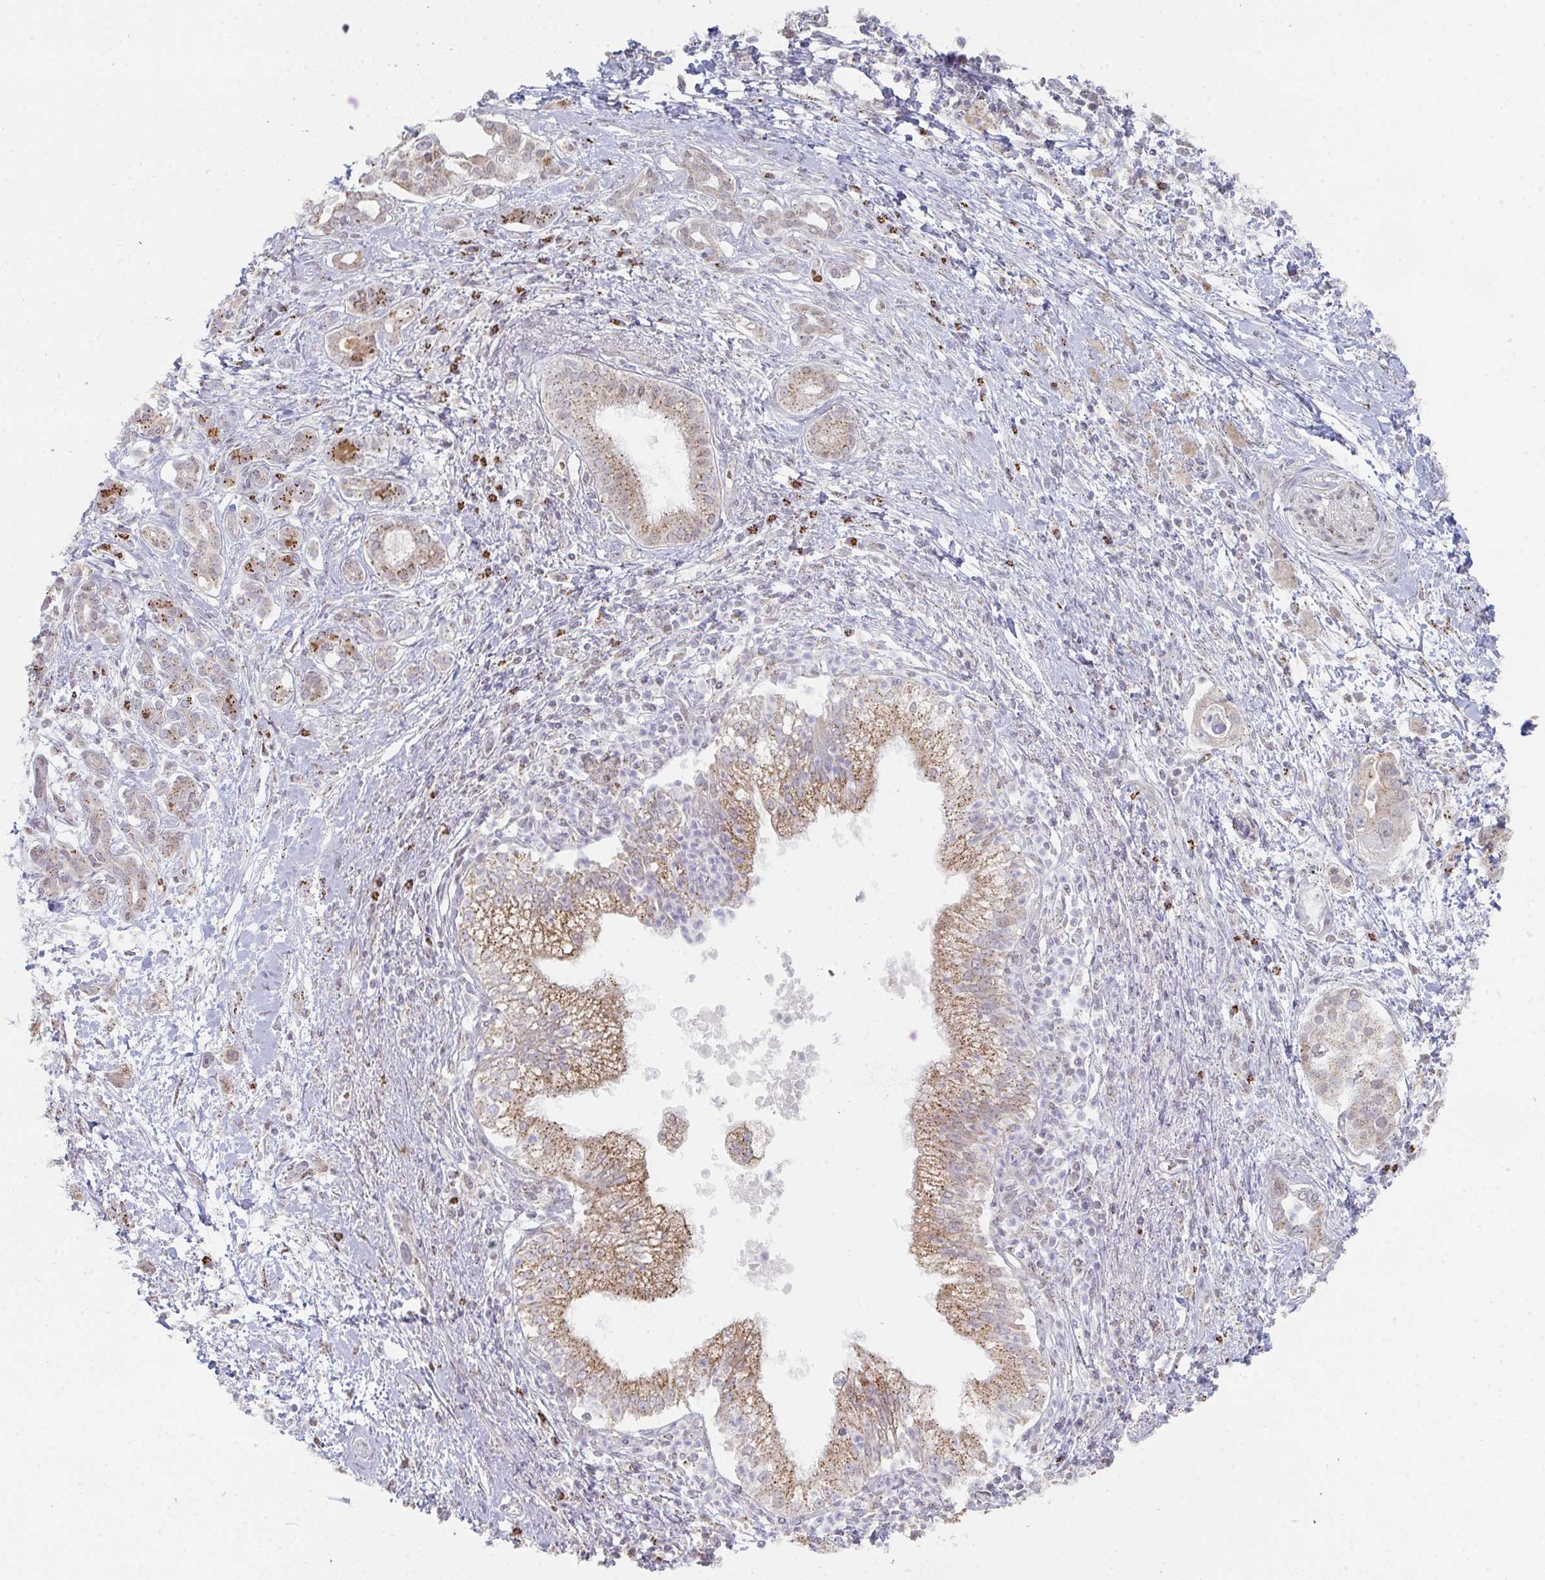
{"staining": {"intensity": "moderate", "quantity": ">75%", "location": "cytoplasmic/membranous"}, "tissue": "pancreatic cancer", "cell_type": "Tumor cells", "image_type": "cancer", "snomed": [{"axis": "morphology", "description": "Adenocarcinoma, NOS"}, {"axis": "topography", "description": "Pancreas"}], "caption": "Immunohistochemical staining of human pancreatic cancer (adenocarcinoma) demonstrates medium levels of moderate cytoplasmic/membranous expression in about >75% of tumor cells.", "gene": "ZNF526", "patient": {"sex": "male", "age": 70}}